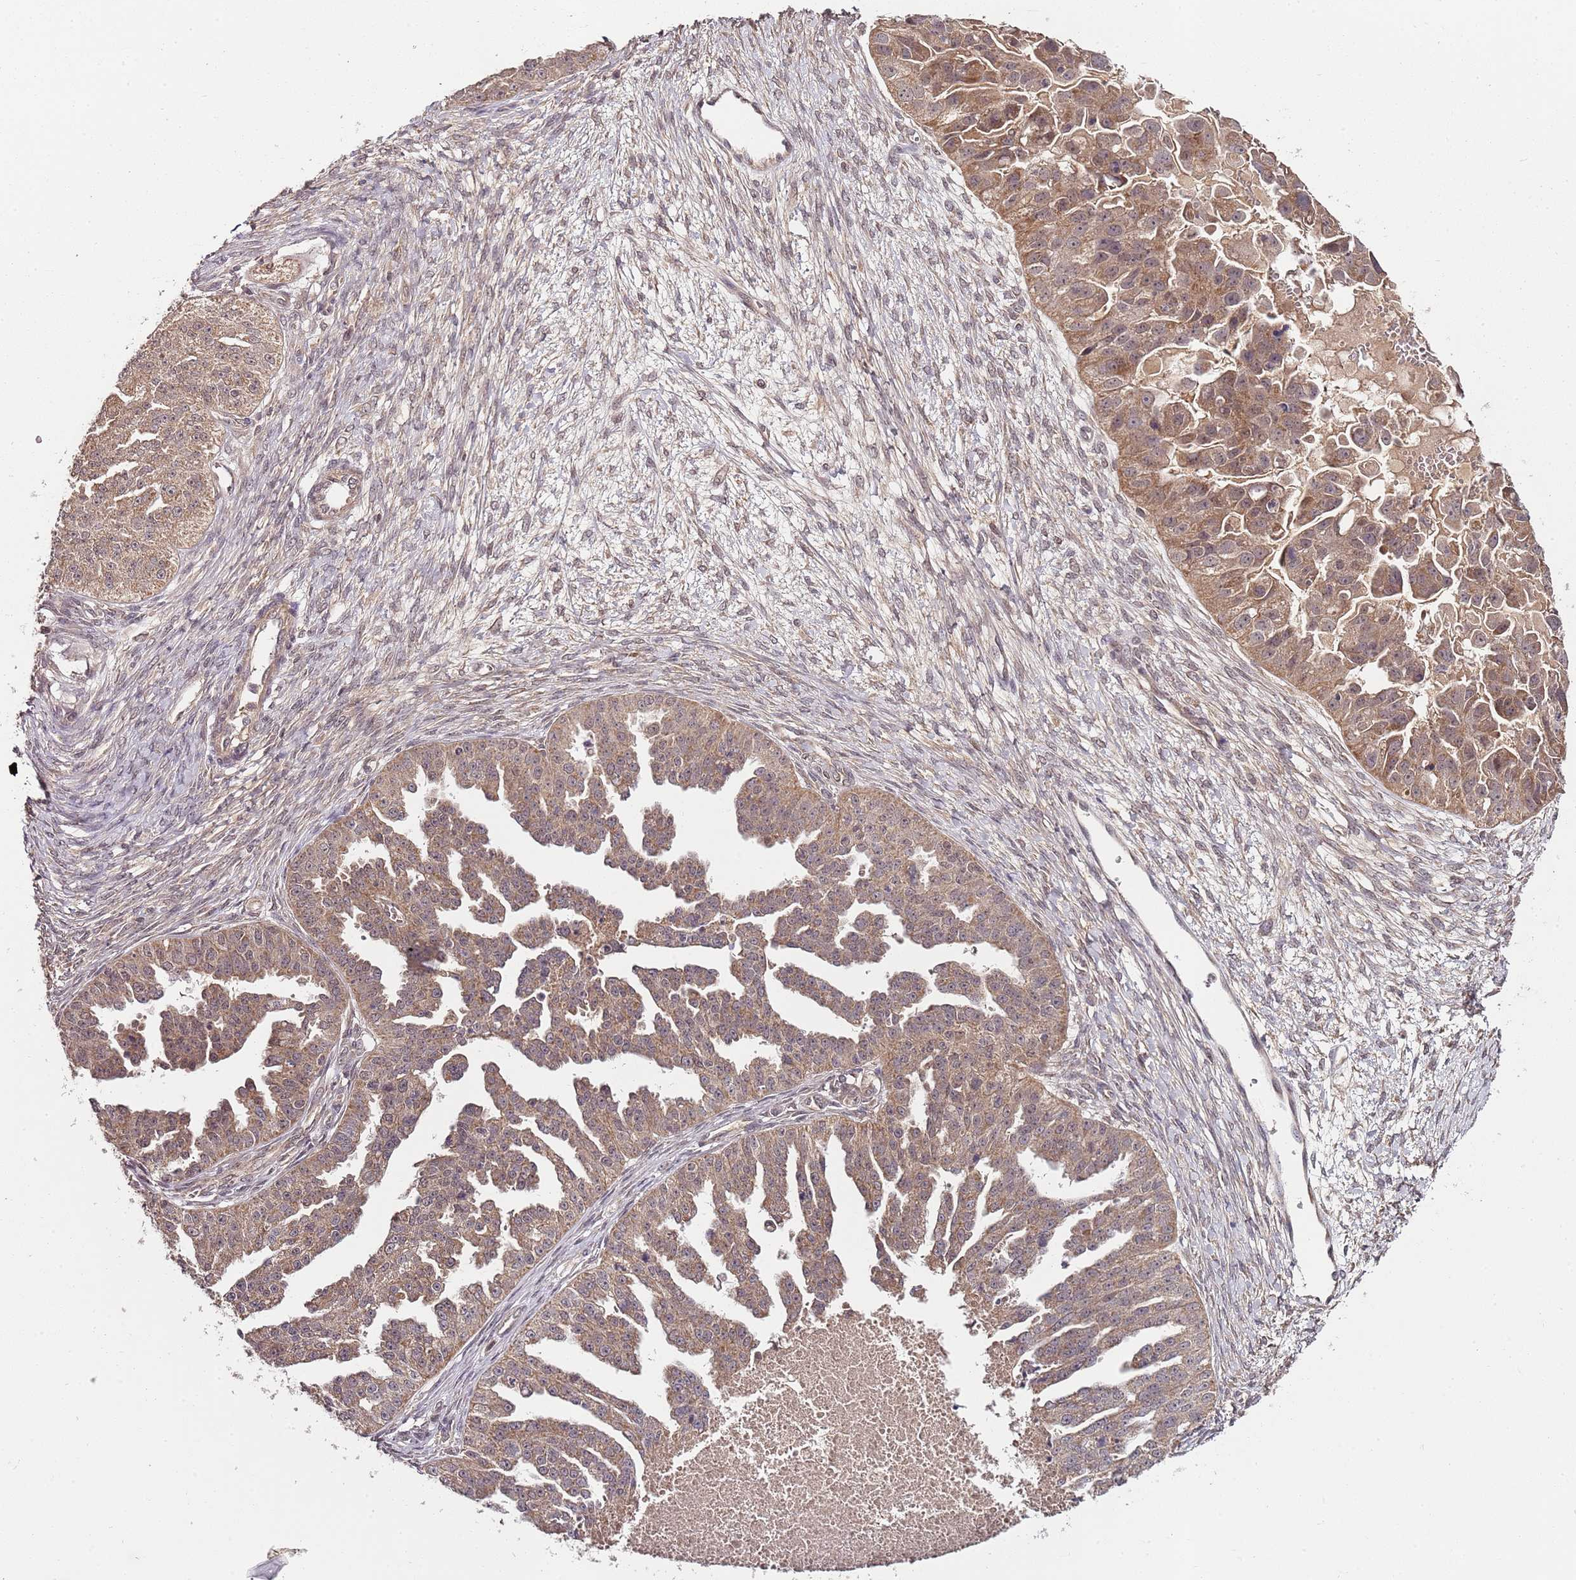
{"staining": {"intensity": "moderate", "quantity": ">75%", "location": "cytoplasmic/membranous"}, "tissue": "ovarian cancer", "cell_type": "Tumor cells", "image_type": "cancer", "snomed": [{"axis": "morphology", "description": "Cystadenocarcinoma, serous, NOS"}, {"axis": "topography", "description": "Ovary"}], "caption": "Protein expression analysis of ovarian cancer (serous cystadenocarcinoma) reveals moderate cytoplasmic/membranous staining in about >75% of tumor cells.", "gene": "LIN37", "patient": {"sex": "female", "age": 58}}